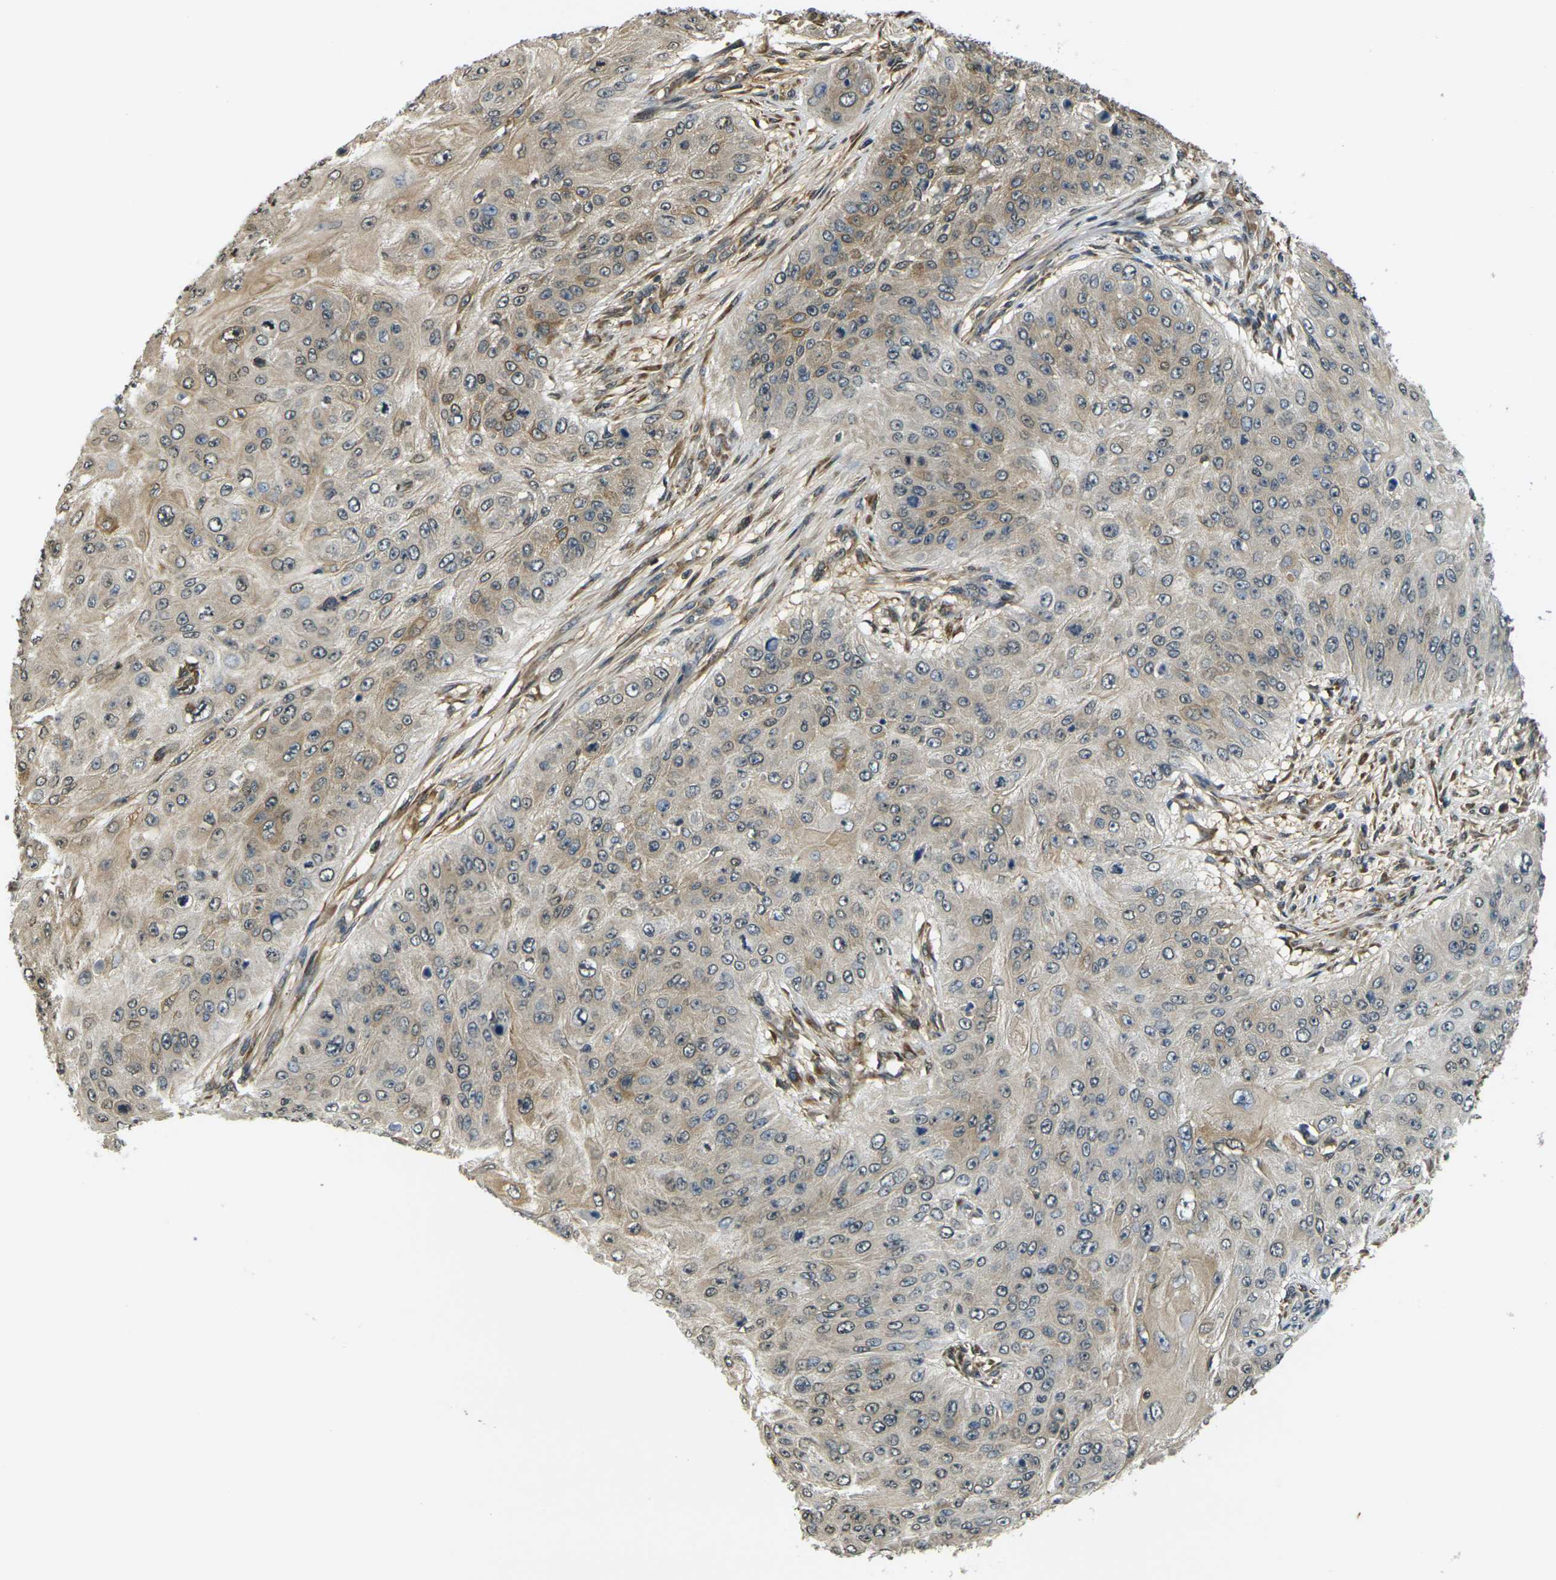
{"staining": {"intensity": "weak", "quantity": ">75%", "location": "cytoplasmic/membranous"}, "tissue": "skin cancer", "cell_type": "Tumor cells", "image_type": "cancer", "snomed": [{"axis": "morphology", "description": "Squamous cell carcinoma, NOS"}, {"axis": "topography", "description": "Skin"}], "caption": "Squamous cell carcinoma (skin) stained with a brown dye shows weak cytoplasmic/membranous positive positivity in approximately >75% of tumor cells.", "gene": "CAST", "patient": {"sex": "female", "age": 80}}